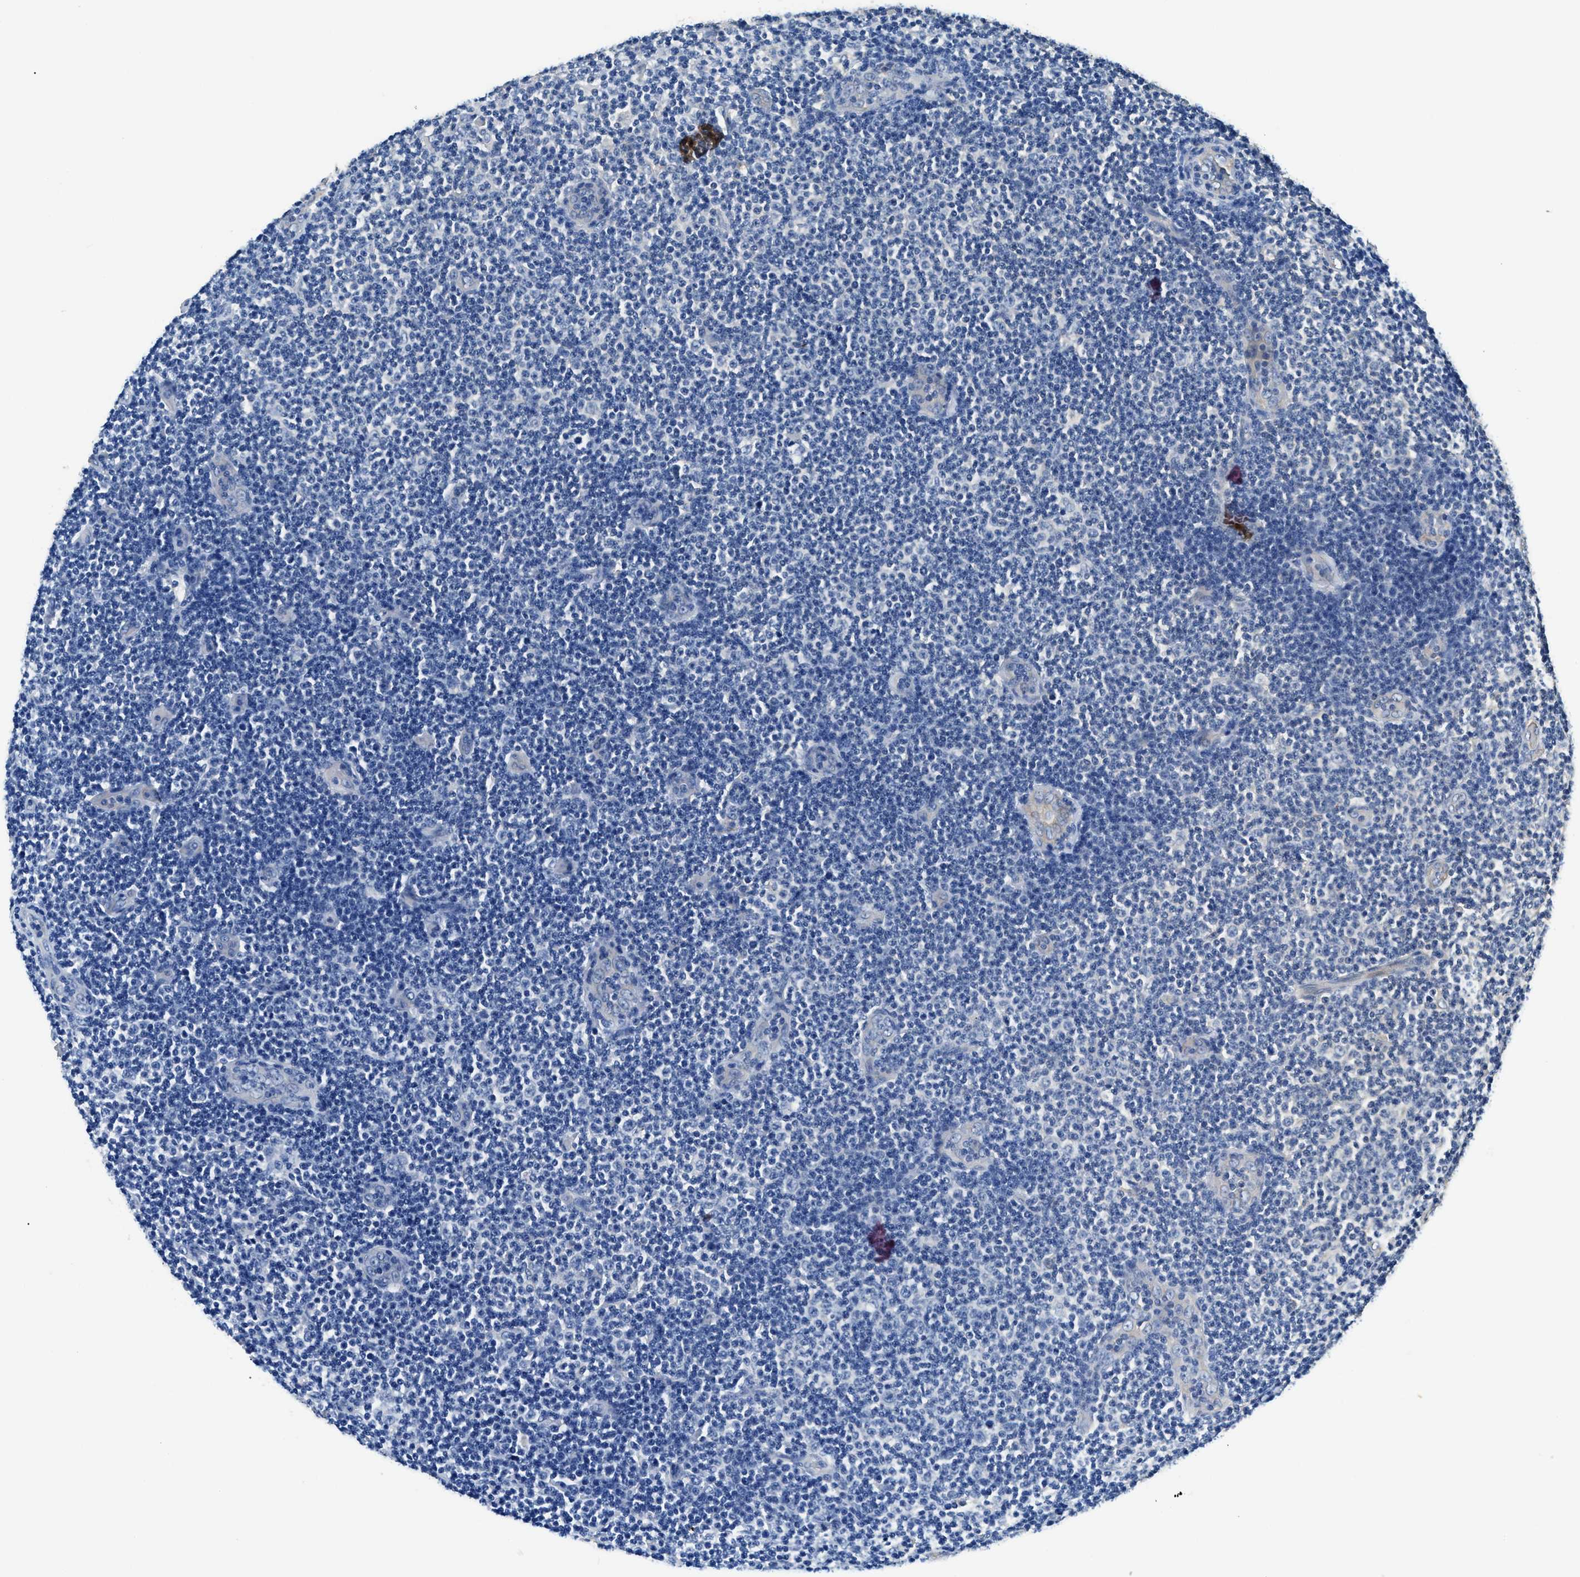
{"staining": {"intensity": "negative", "quantity": "none", "location": "none"}, "tissue": "lymphoma", "cell_type": "Tumor cells", "image_type": "cancer", "snomed": [{"axis": "morphology", "description": "Malignant lymphoma, non-Hodgkin's type, Low grade"}, {"axis": "topography", "description": "Lymph node"}], "caption": "Immunohistochemistry (IHC) micrograph of human lymphoma stained for a protein (brown), which displays no staining in tumor cells. (DAB (3,3'-diaminobenzidine) immunohistochemistry visualized using brightfield microscopy, high magnification).", "gene": "MIB1", "patient": {"sex": "male", "age": 83}}